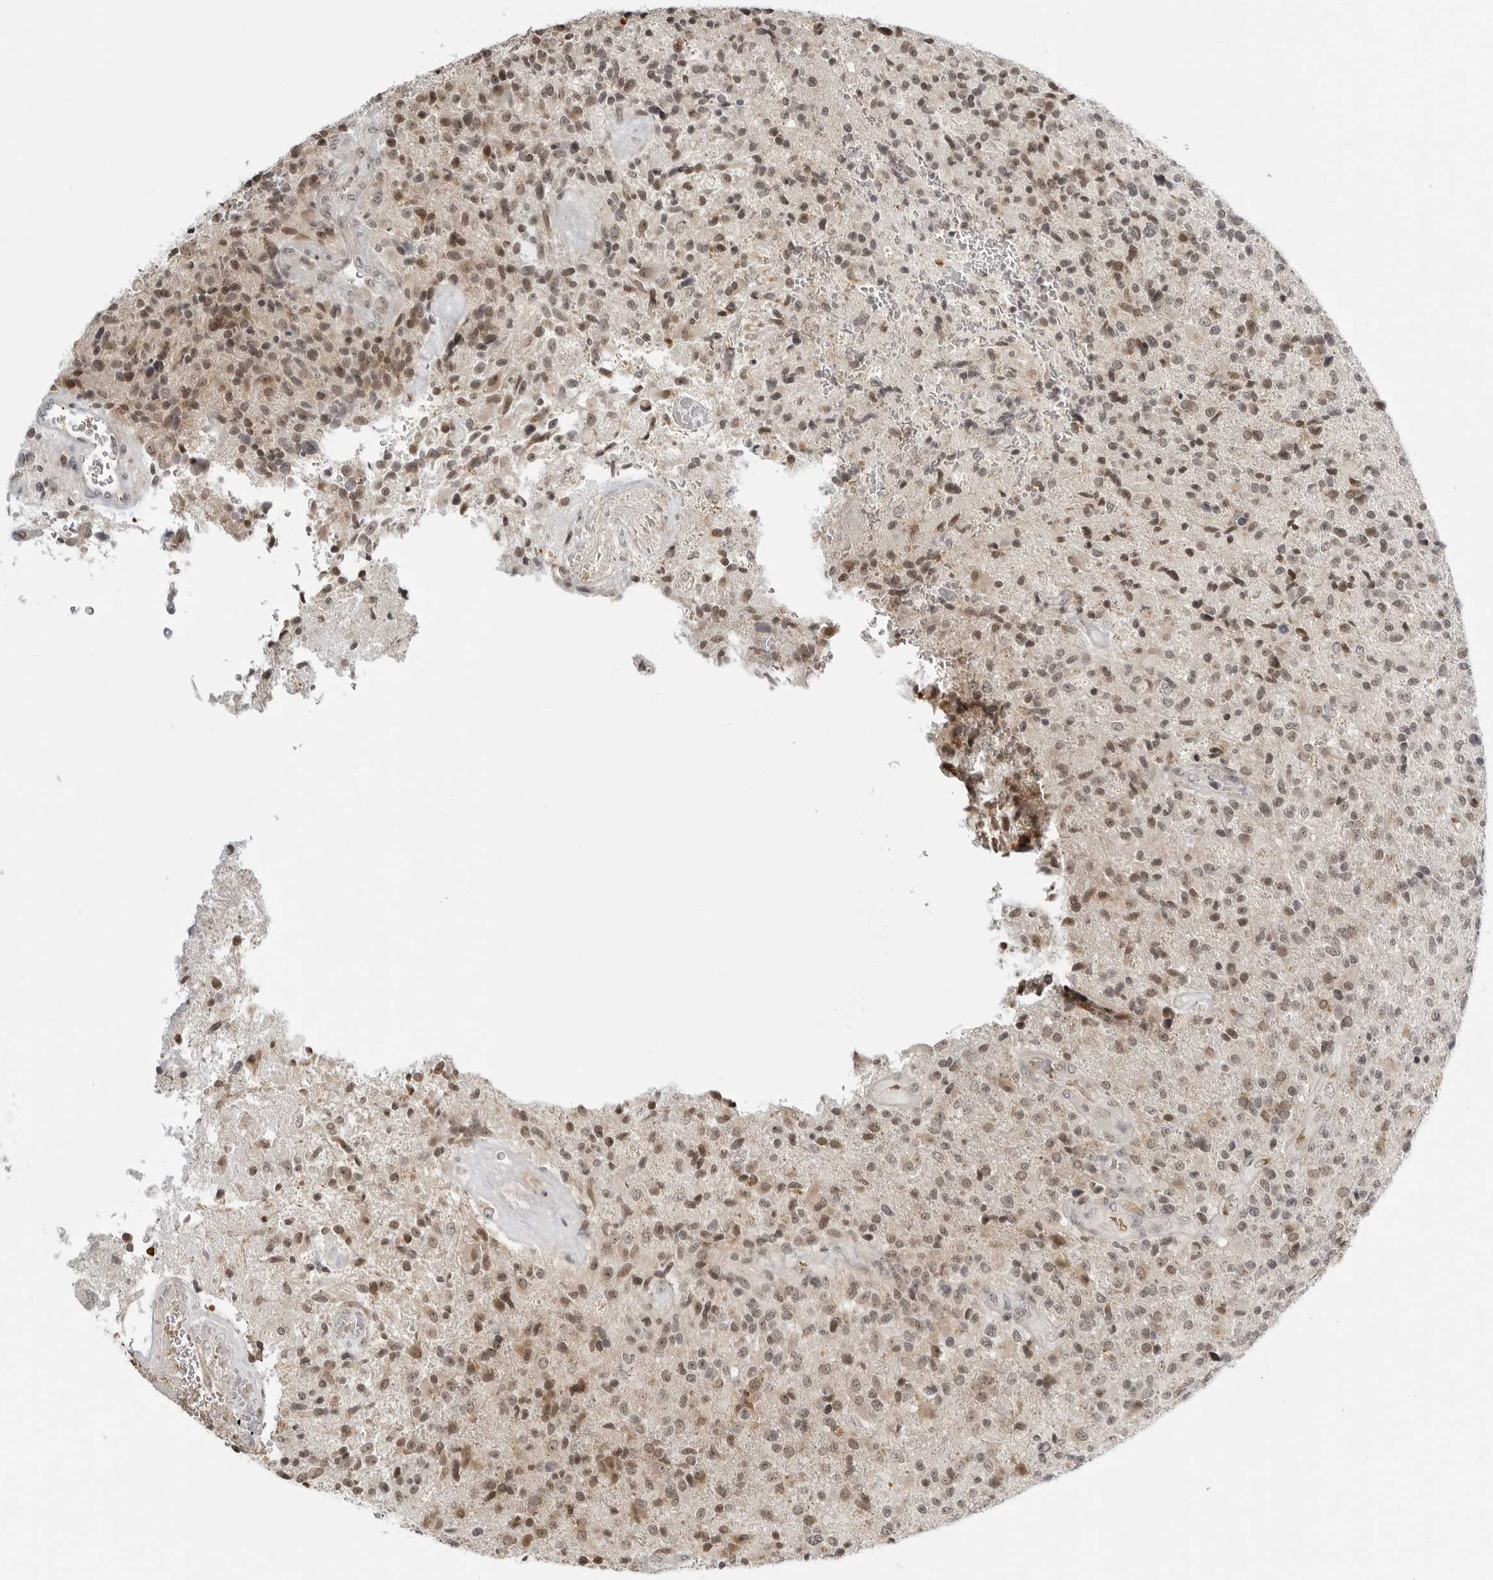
{"staining": {"intensity": "moderate", "quantity": ">75%", "location": "nuclear"}, "tissue": "glioma", "cell_type": "Tumor cells", "image_type": "cancer", "snomed": [{"axis": "morphology", "description": "Glioma, malignant, High grade"}, {"axis": "topography", "description": "Brain"}], "caption": "Immunohistochemistry (IHC) of malignant glioma (high-grade) shows medium levels of moderate nuclear staining in approximately >75% of tumor cells.", "gene": "SUGCT", "patient": {"sex": "male", "age": 72}}